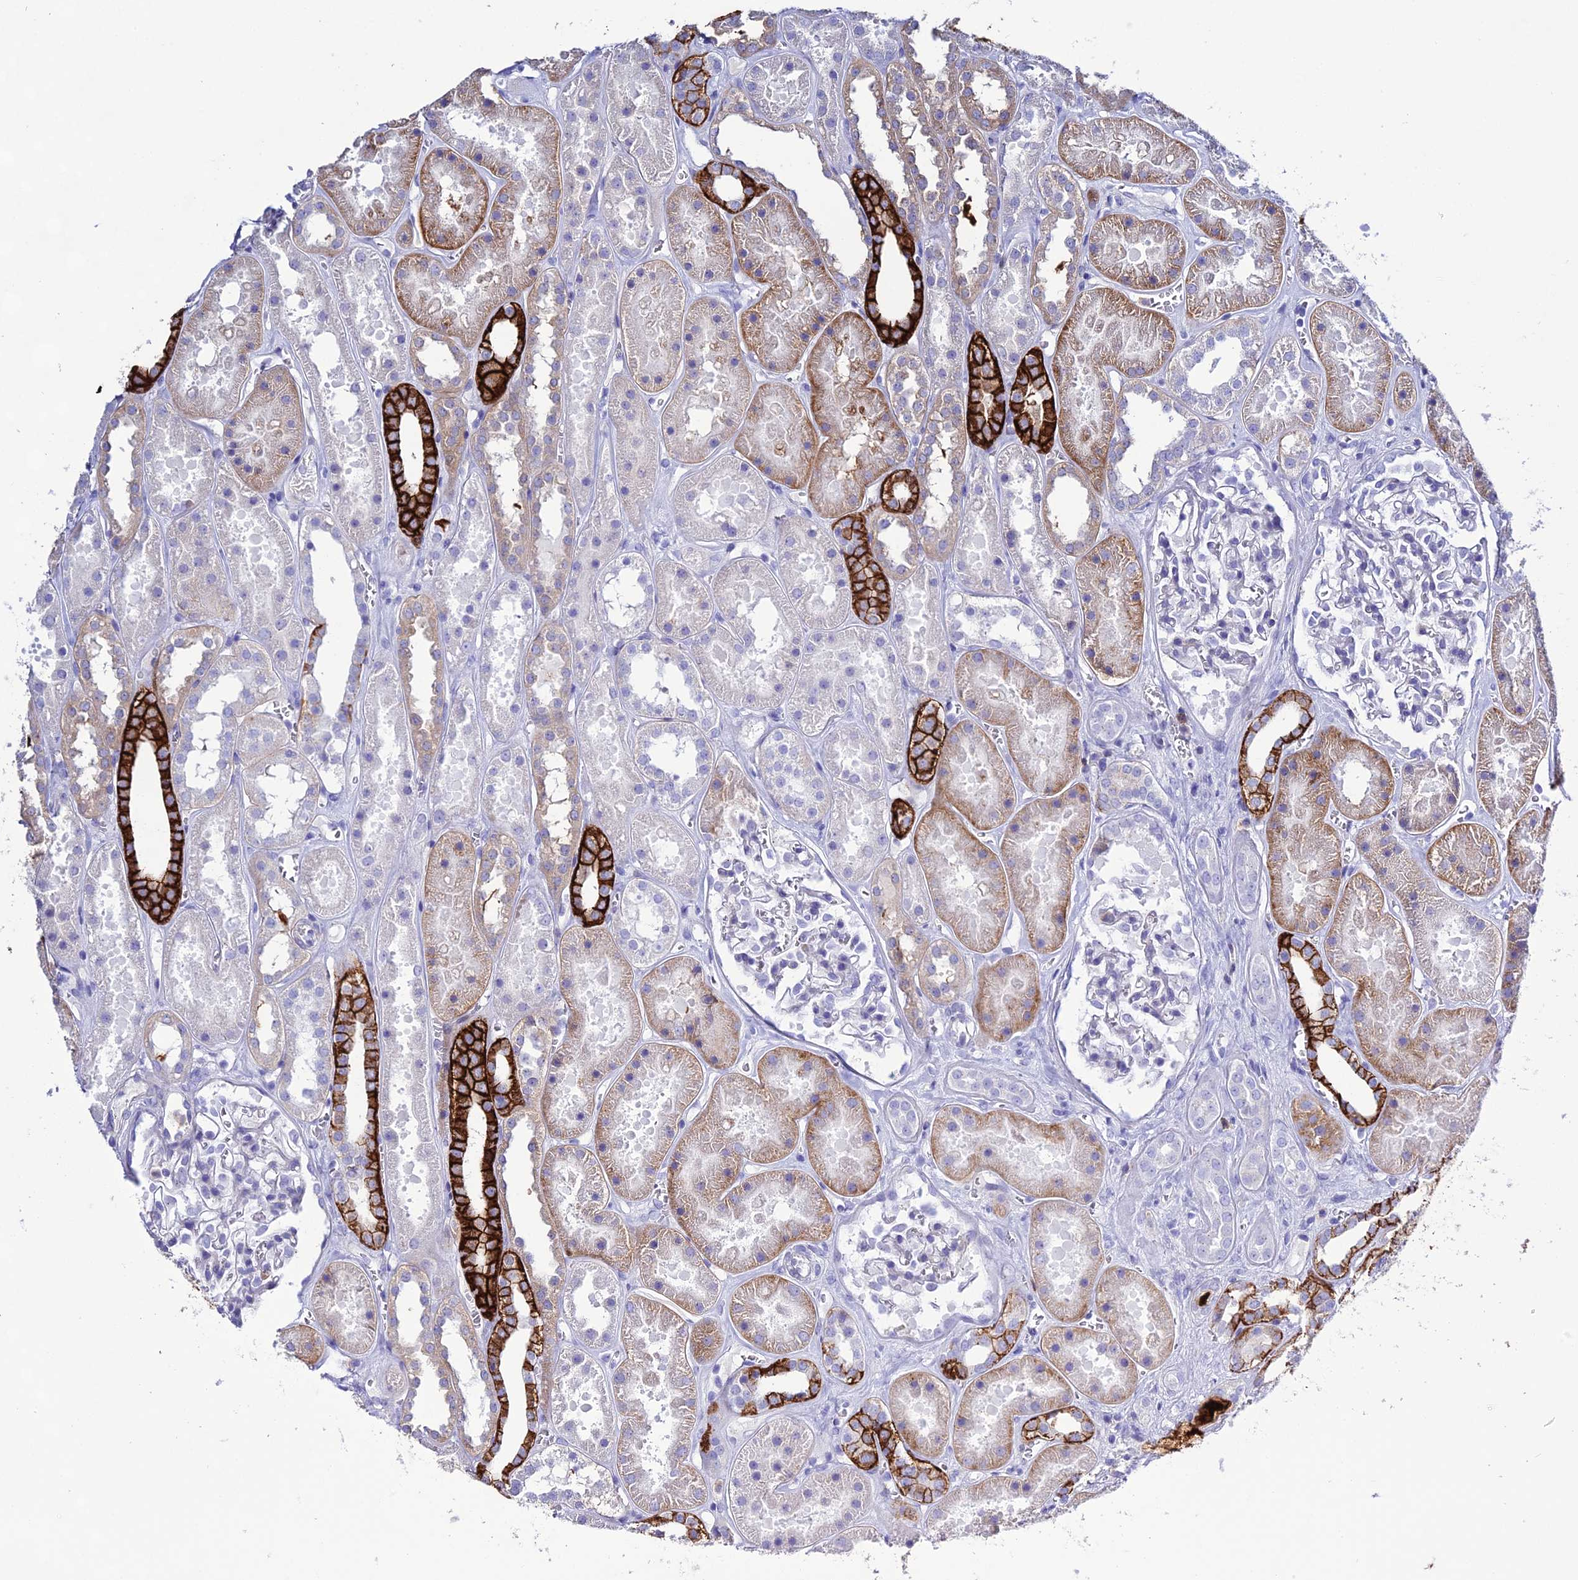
{"staining": {"intensity": "negative", "quantity": "none", "location": "none"}, "tissue": "kidney", "cell_type": "Cells in glomeruli", "image_type": "normal", "snomed": [{"axis": "morphology", "description": "Normal tissue, NOS"}, {"axis": "topography", "description": "Kidney"}], "caption": "The IHC photomicrograph has no significant staining in cells in glomeruli of kidney. Nuclei are stained in blue.", "gene": "OR1Q1", "patient": {"sex": "female", "age": 41}}